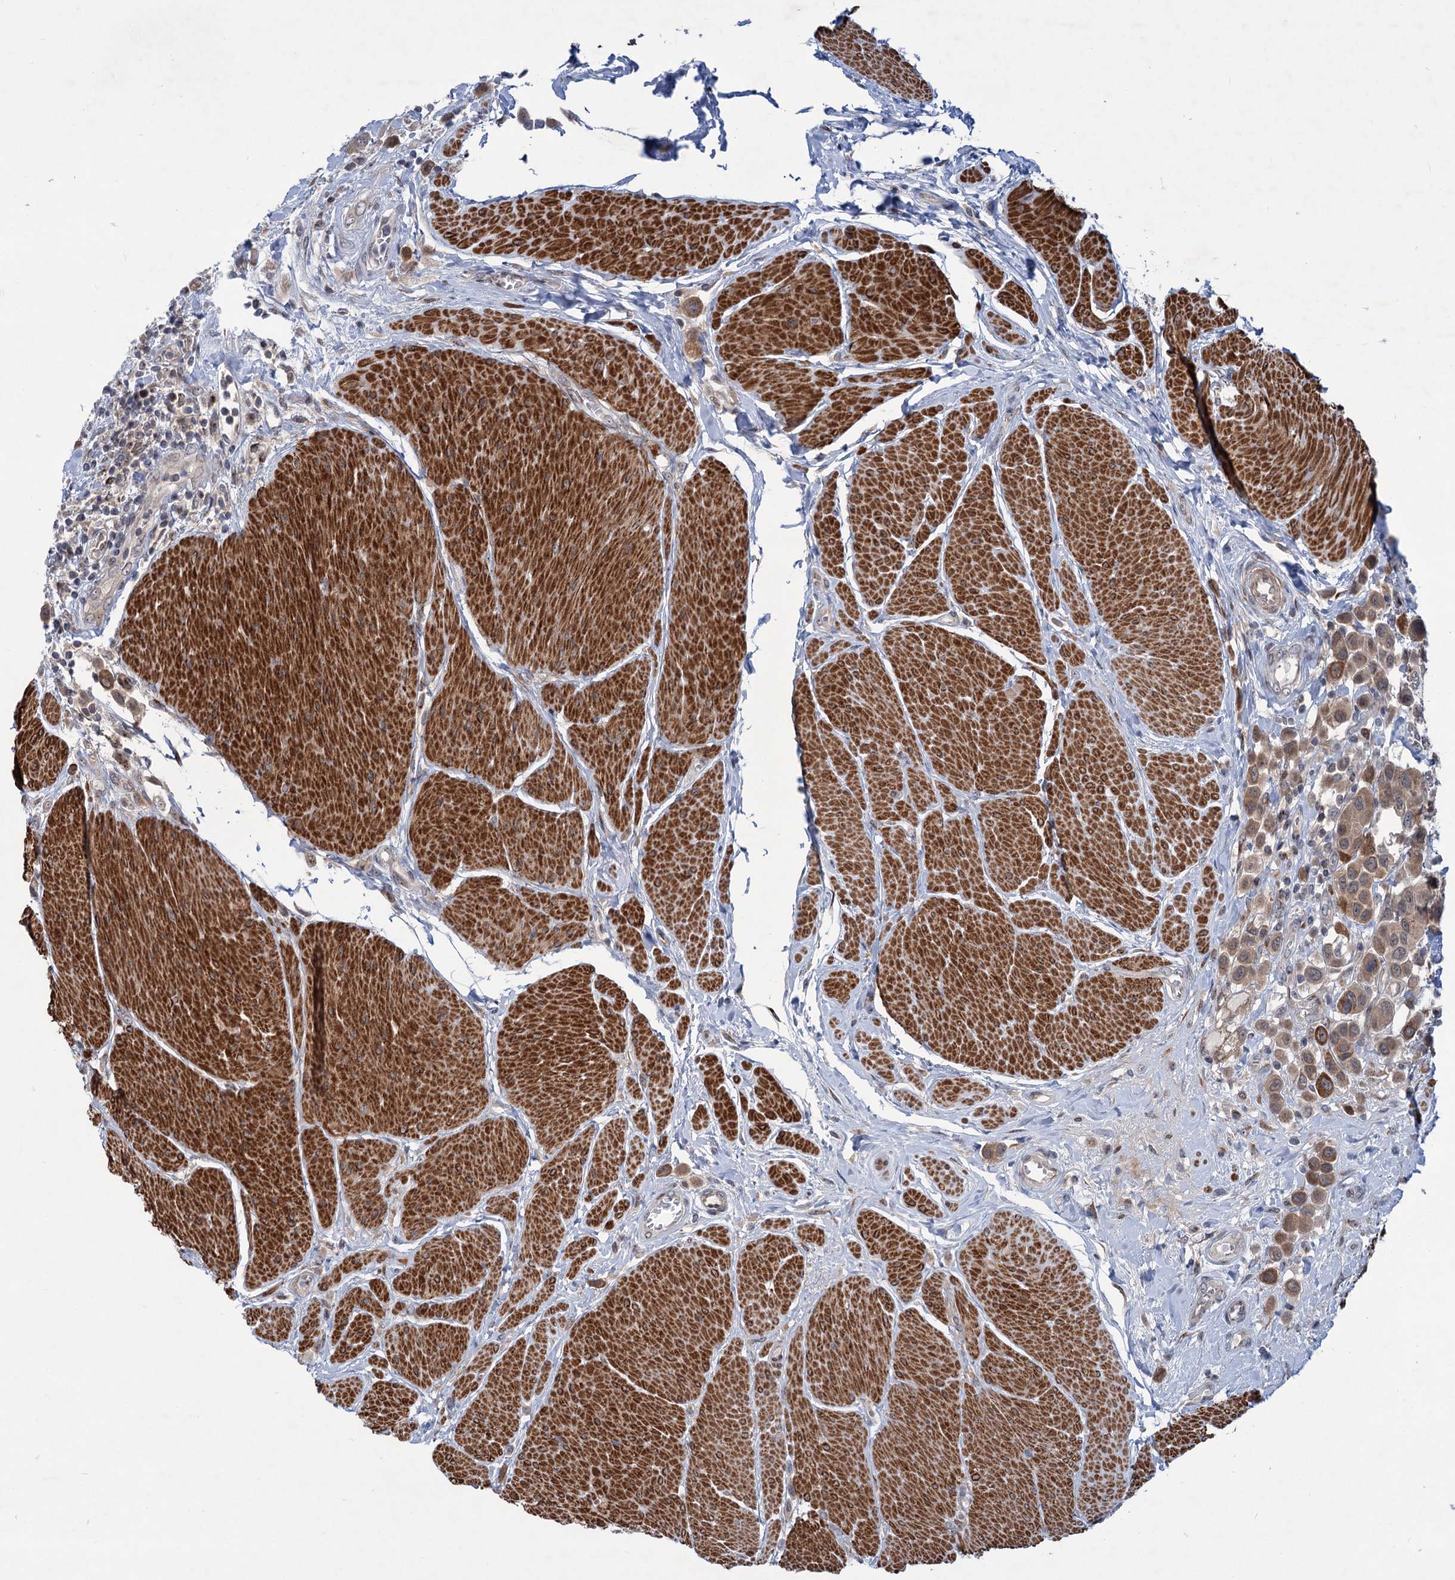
{"staining": {"intensity": "moderate", "quantity": ">75%", "location": "cytoplasmic/membranous"}, "tissue": "urothelial cancer", "cell_type": "Tumor cells", "image_type": "cancer", "snomed": [{"axis": "morphology", "description": "Urothelial carcinoma, High grade"}, {"axis": "topography", "description": "Urinary bladder"}], "caption": "Immunohistochemical staining of human high-grade urothelial carcinoma displays medium levels of moderate cytoplasmic/membranous expression in about >75% of tumor cells.", "gene": "ELP4", "patient": {"sex": "male", "age": 50}}